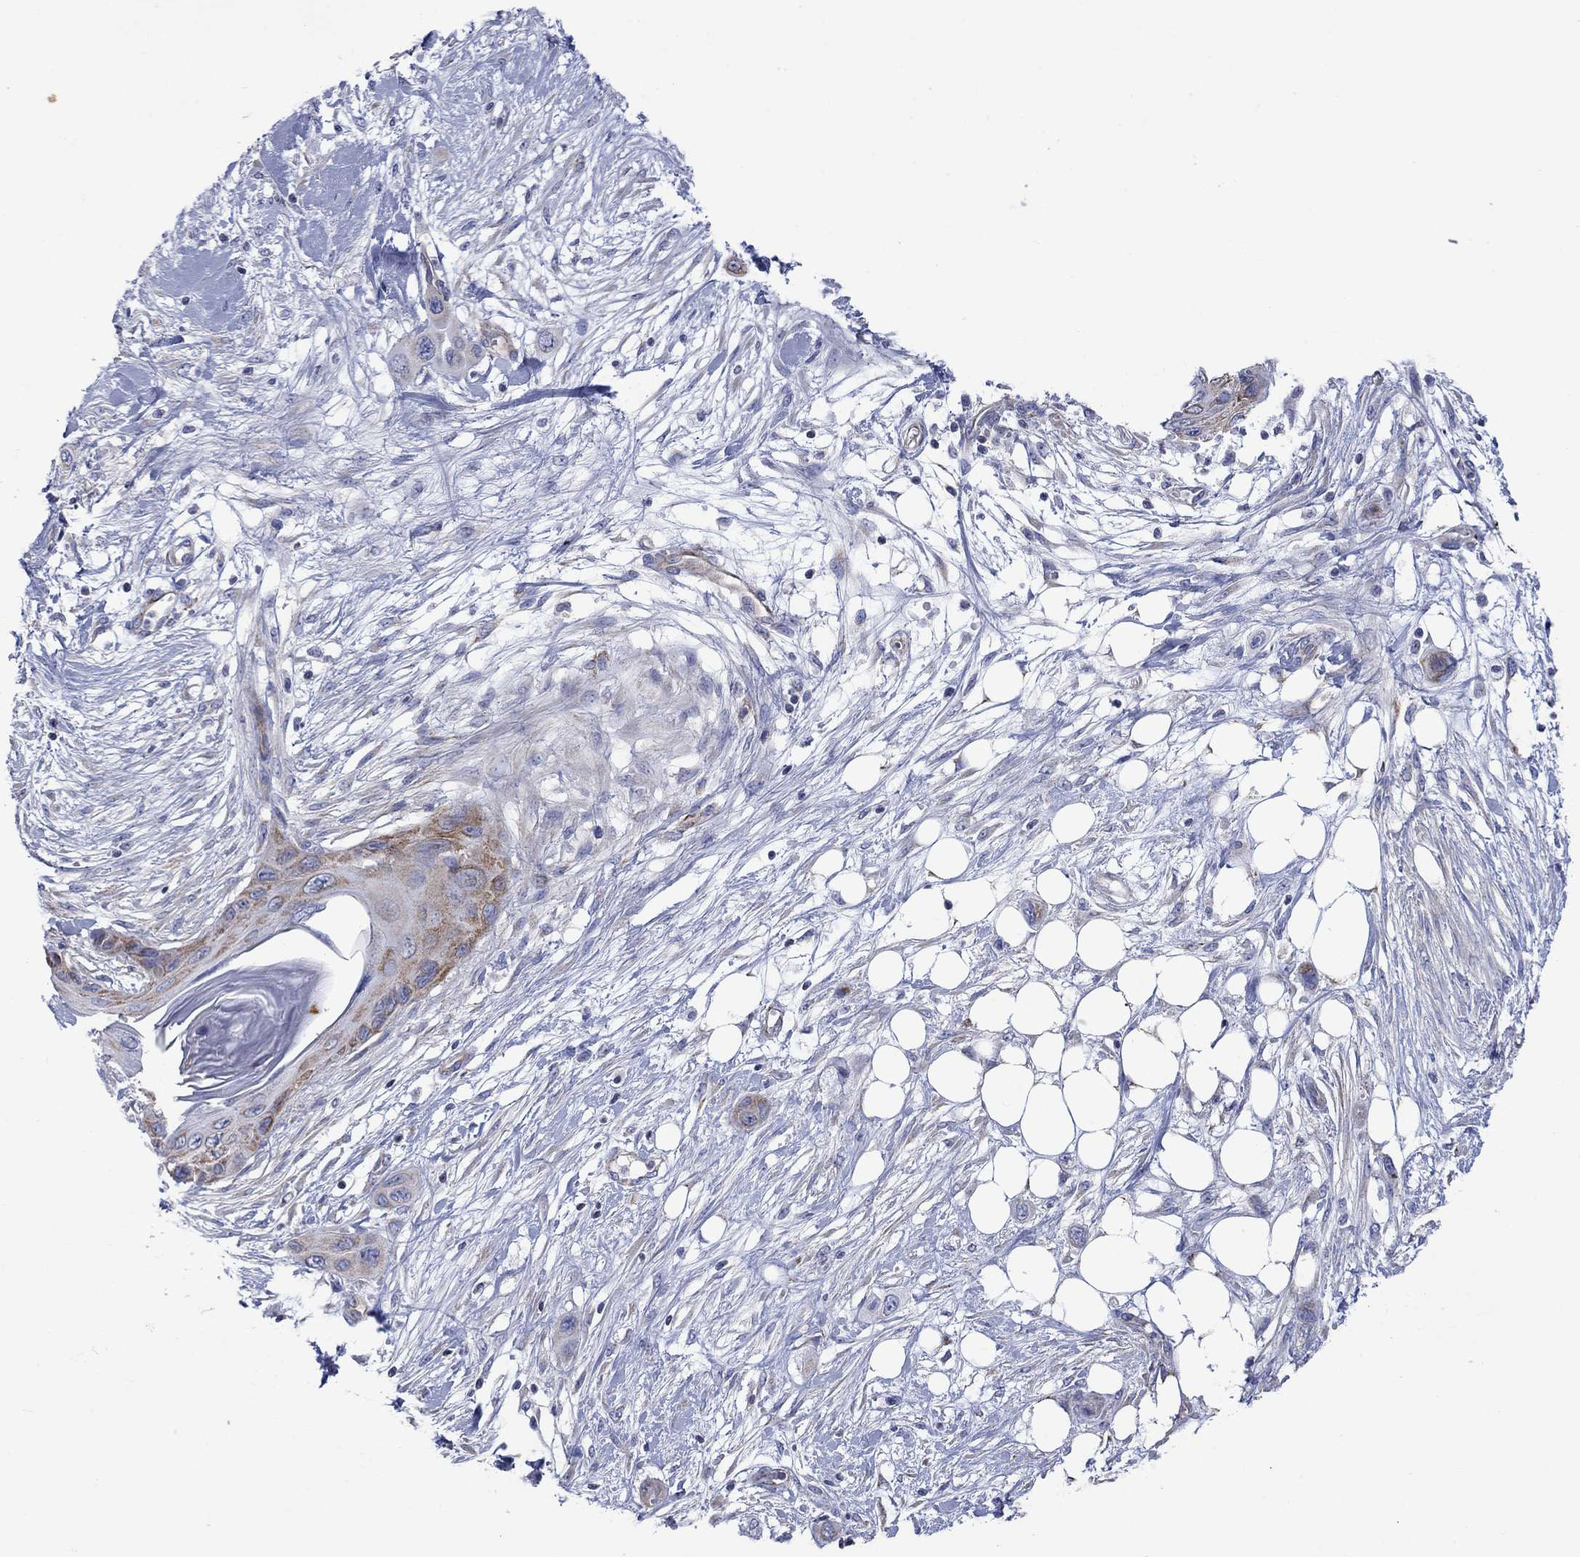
{"staining": {"intensity": "strong", "quantity": "<25%", "location": "cytoplasmic/membranous"}, "tissue": "skin cancer", "cell_type": "Tumor cells", "image_type": "cancer", "snomed": [{"axis": "morphology", "description": "Squamous cell carcinoma, NOS"}, {"axis": "topography", "description": "Skin"}], "caption": "IHC (DAB) staining of skin squamous cell carcinoma shows strong cytoplasmic/membranous protein staining in about <25% of tumor cells.", "gene": "CISD1", "patient": {"sex": "male", "age": 79}}